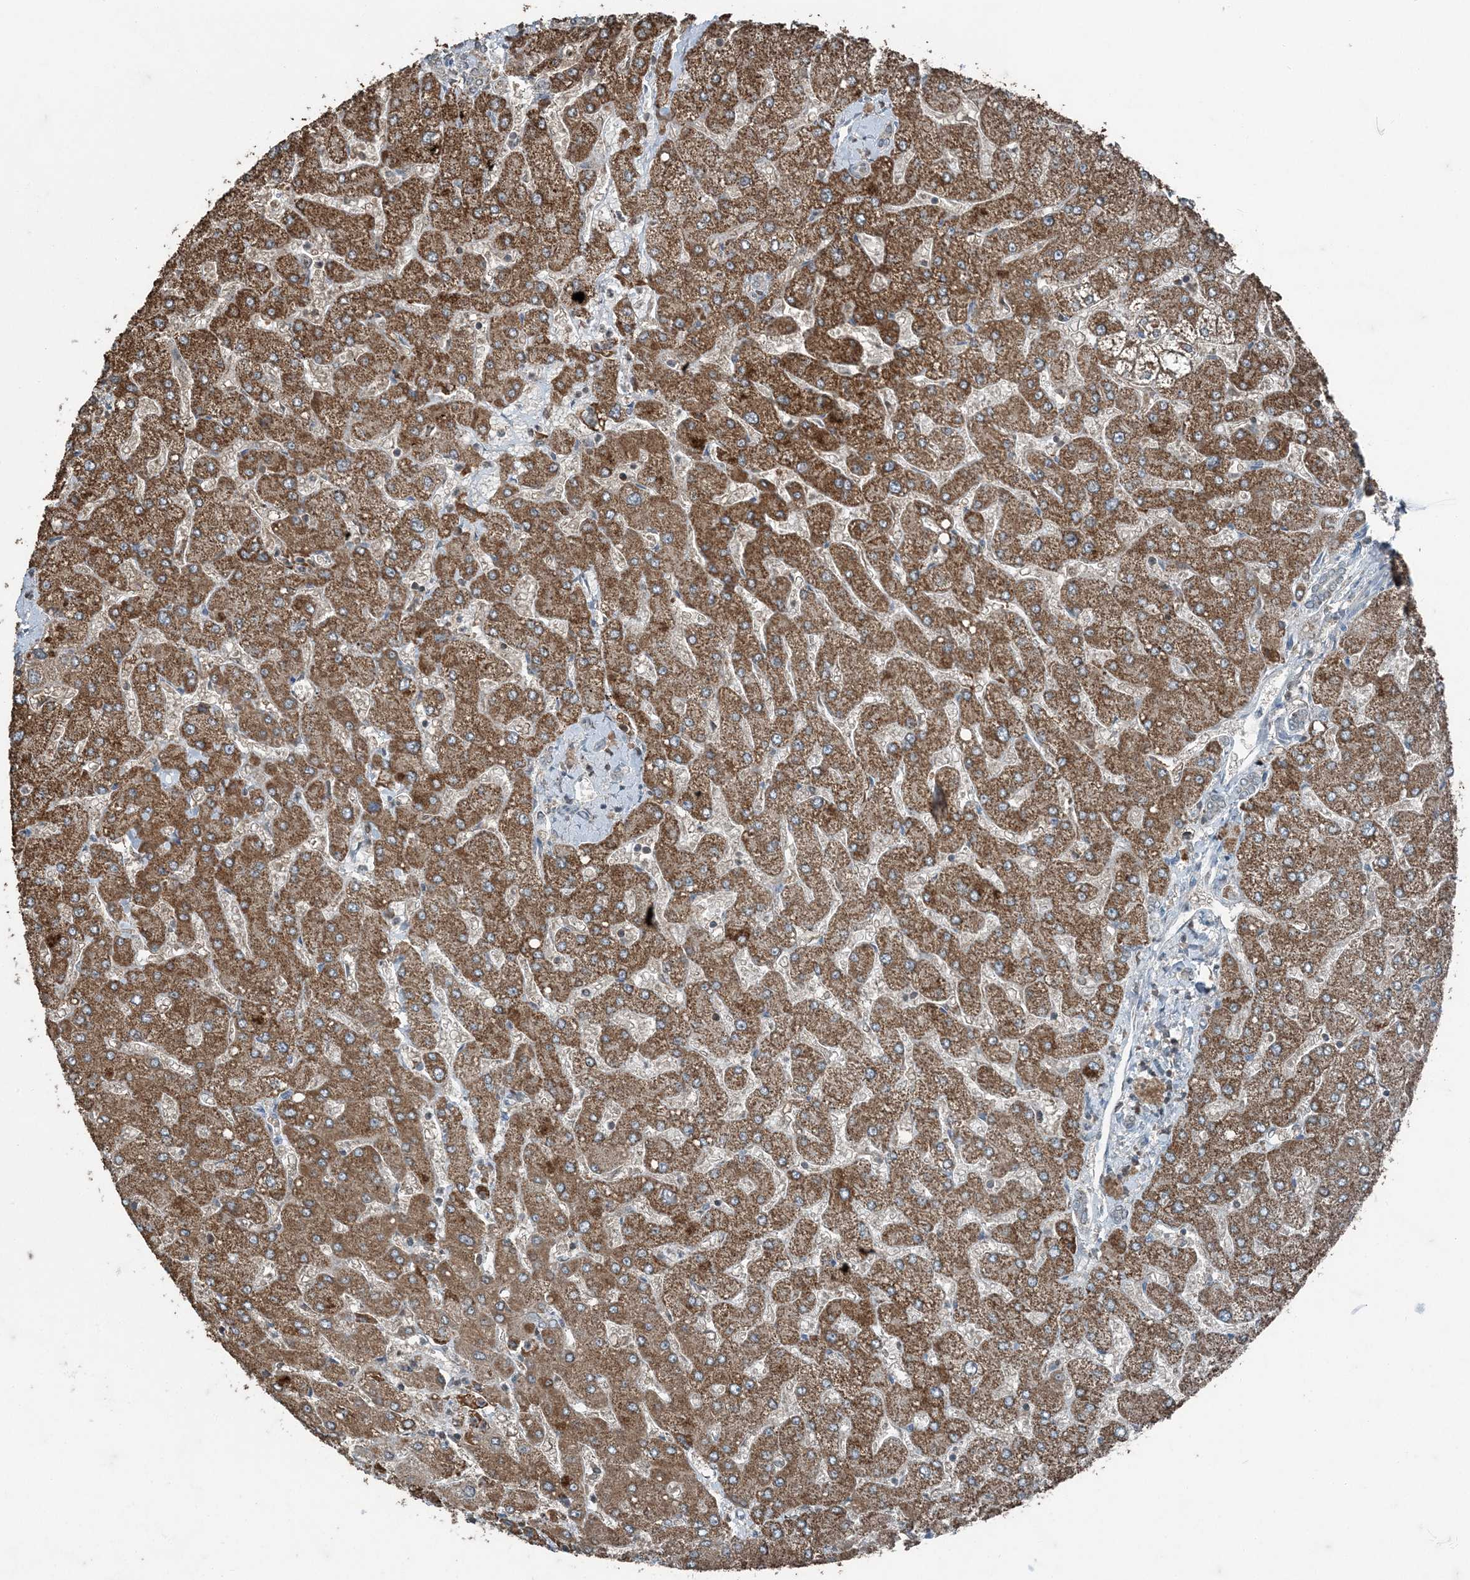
{"staining": {"intensity": "negative", "quantity": "none", "location": "none"}, "tissue": "liver", "cell_type": "Cholangiocytes", "image_type": "normal", "snomed": [{"axis": "morphology", "description": "Normal tissue, NOS"}, {"axis": "topography", "description": "Liver"}], "caption": "DAB immunohistochemical staining of benign liver demonstrates no significant expression in cholangiocytes.", "gene": "GNL1", "patient": {"sex": "male", "age": 55}}